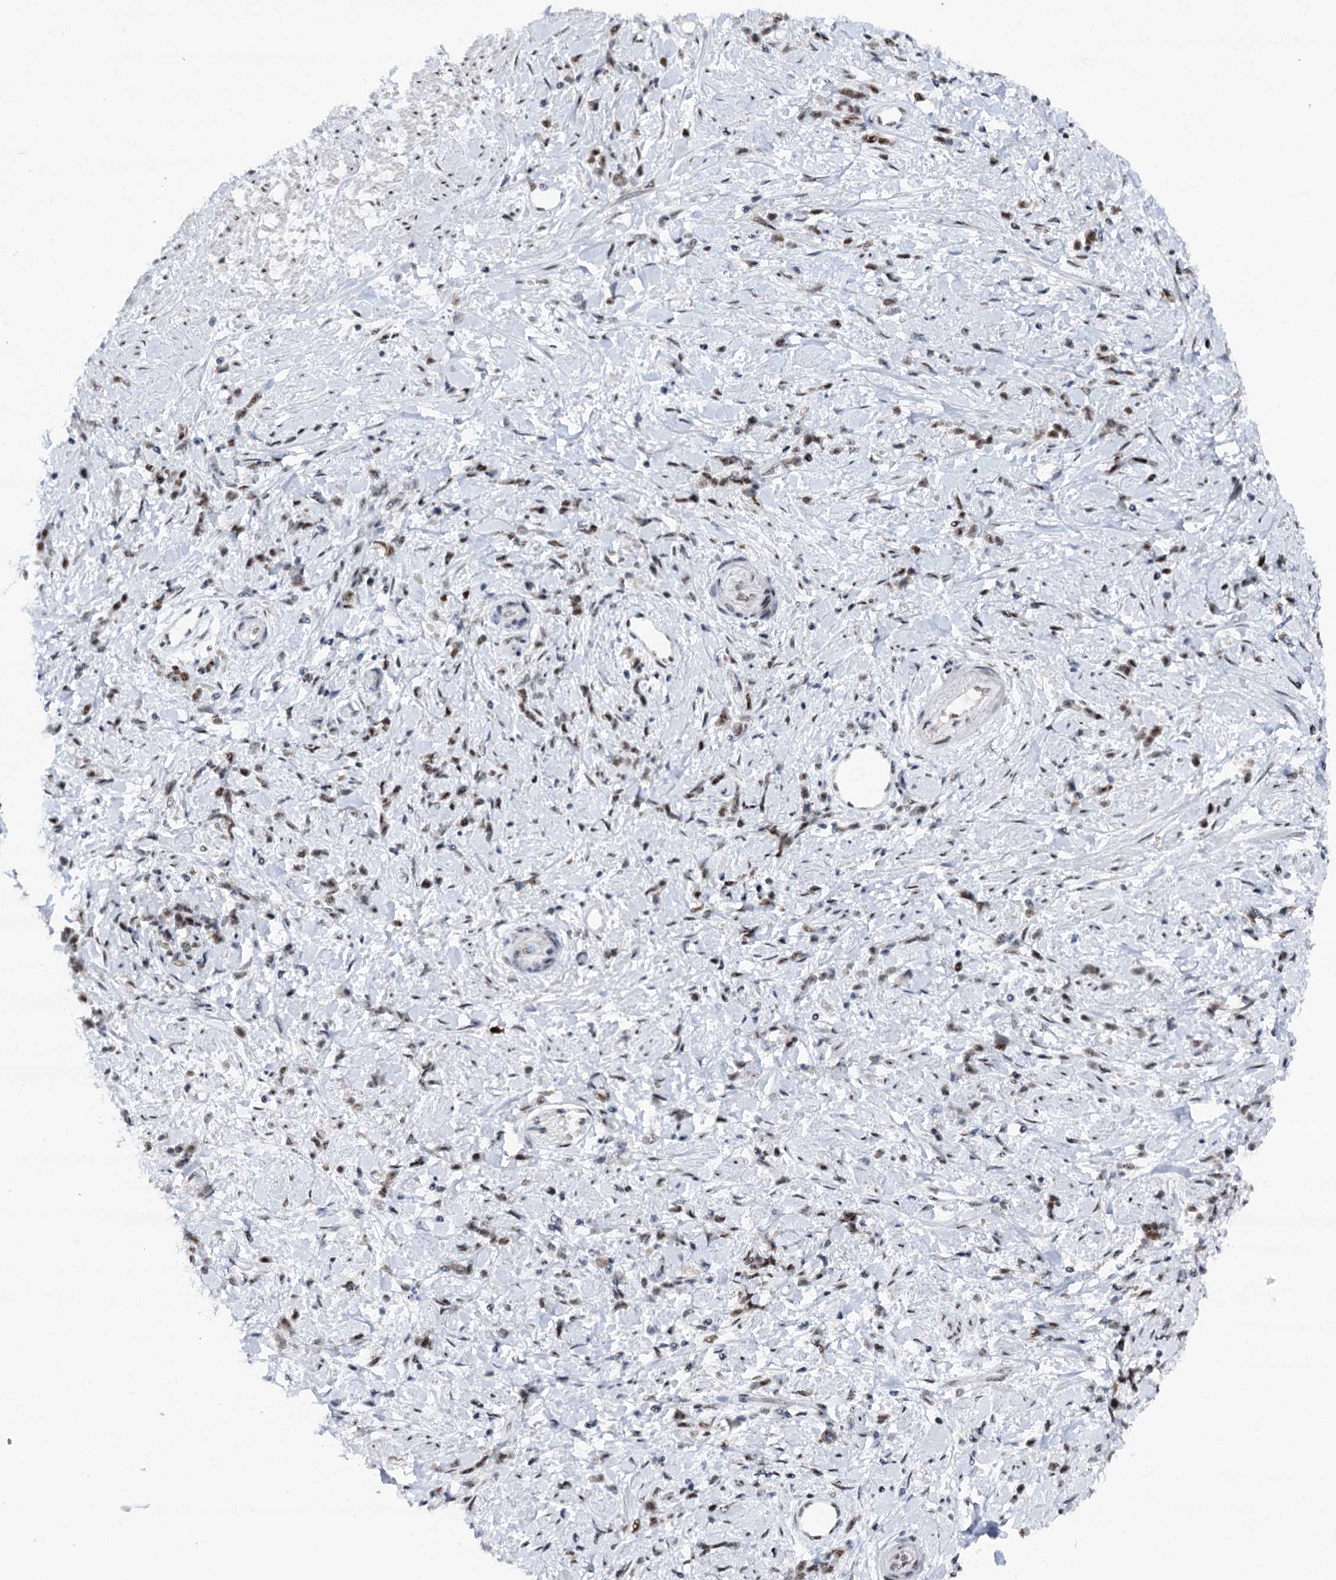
{"staining": {"intensity": "moderate", "quantity": ">75%", "location": "nuclear"}, "tissue": "stomach cancer", "cell_type": "Tumor cells", "image_type": "cancer", "snomed": [{"axis": "morphology", "description": "Adenocarcinoma, NOS"}, {"axis": "topography", "description": "Stomach"}], "caption": "Immunohistochemical staining of stomach adenocarcinoma displays moderate nuclear protein staining in about >75% of tumor cells.", "gene": "SREK1", "patient": {"sex": "female", "age": 60}}